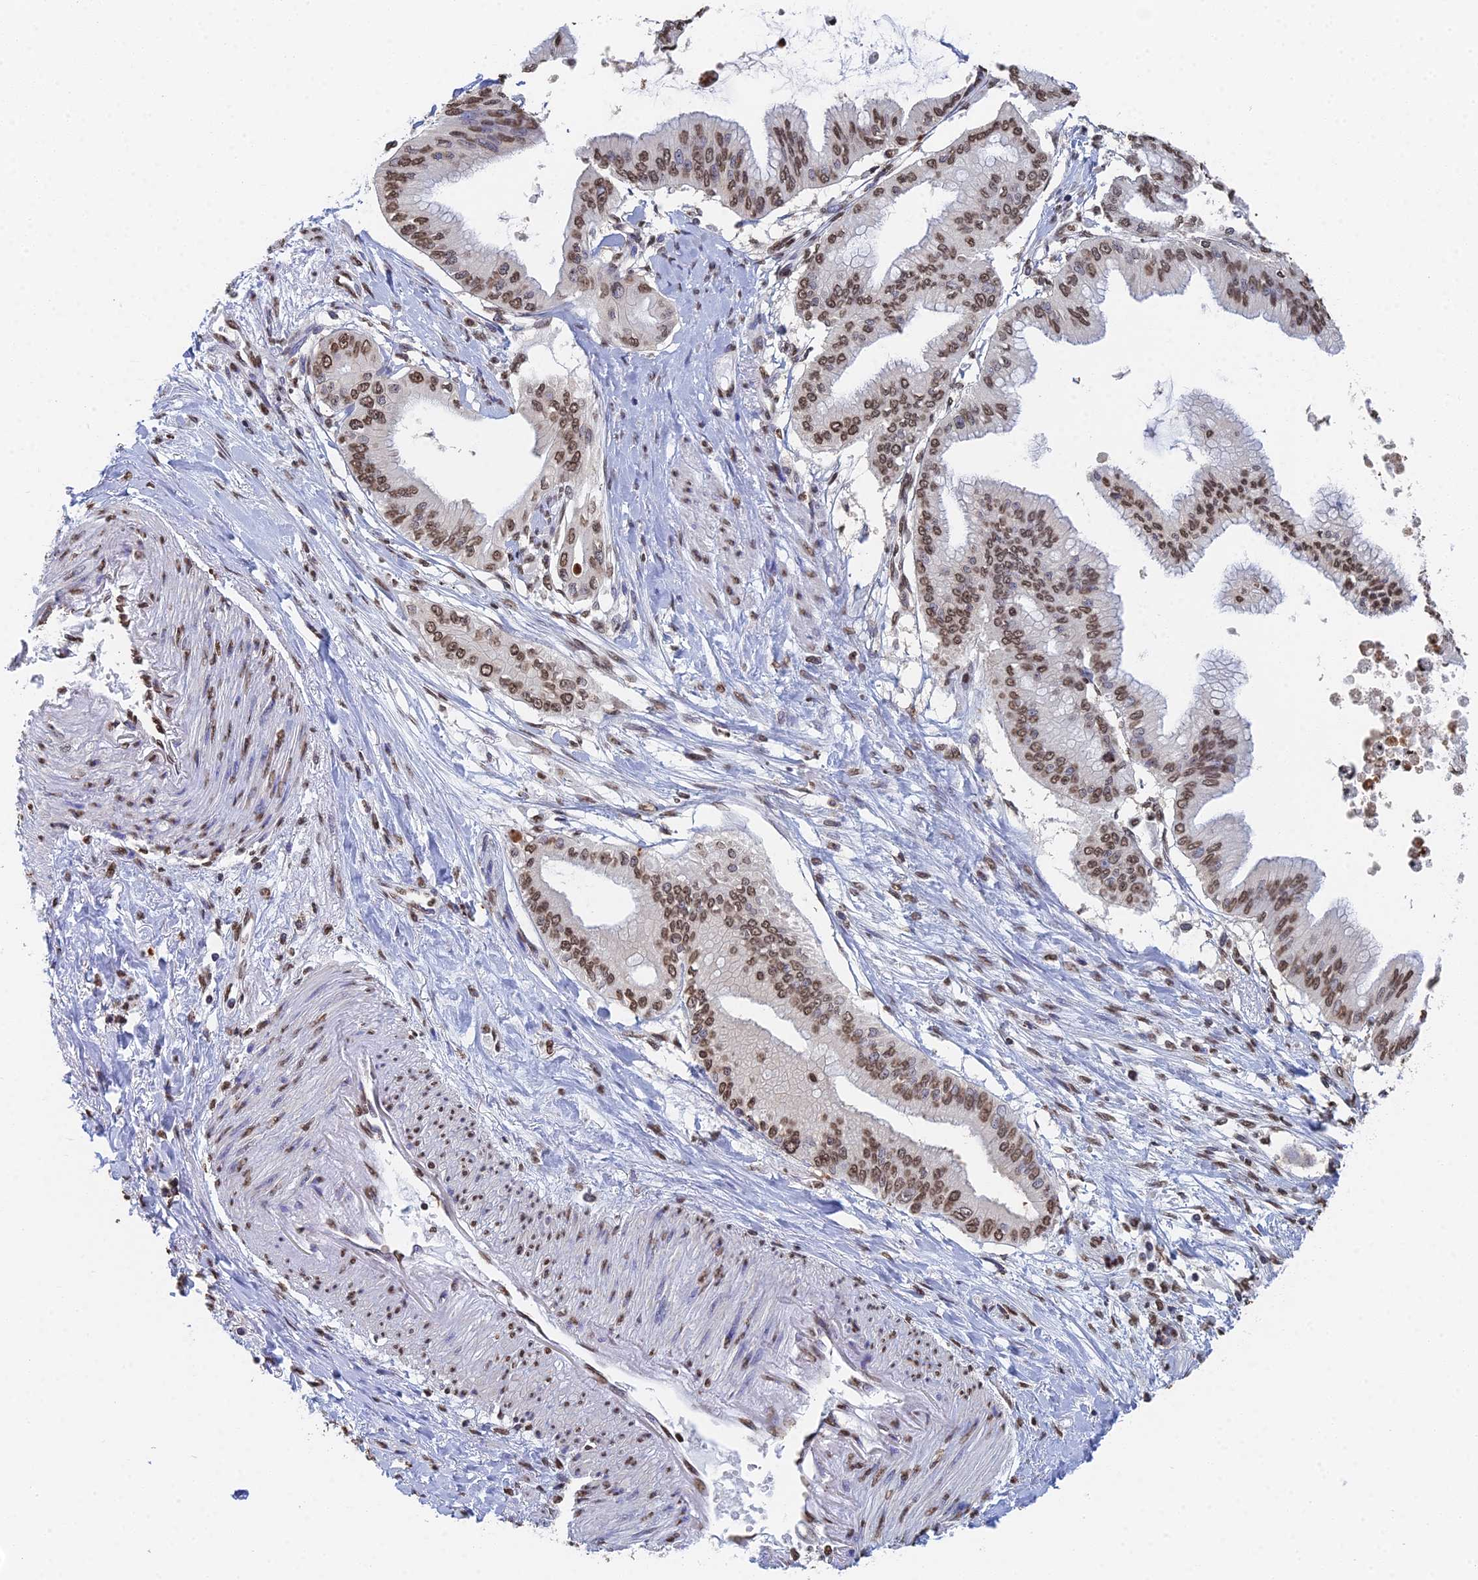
{"staining": {"intensity": "moderate", "quantity": ">75%", "location": "nuclear"}, "tissue": "pancreatic cancer", "cell_type": "Tumor cells", "image_type": "cancer", "snomed": [{"axis": "morphology", "description": "Adenocarcinoma, NOS"}, {"axis": "topography", "description": "Pancreas"}], "caption": "DAB immunohistochemical staining of pancreatic cancer (adenocarcinoma) reveals moderate nuclear protein expression in about >75% of tumor cells.", "gene": "GBP3", "patient": {"sex": "male", "age": 46}}